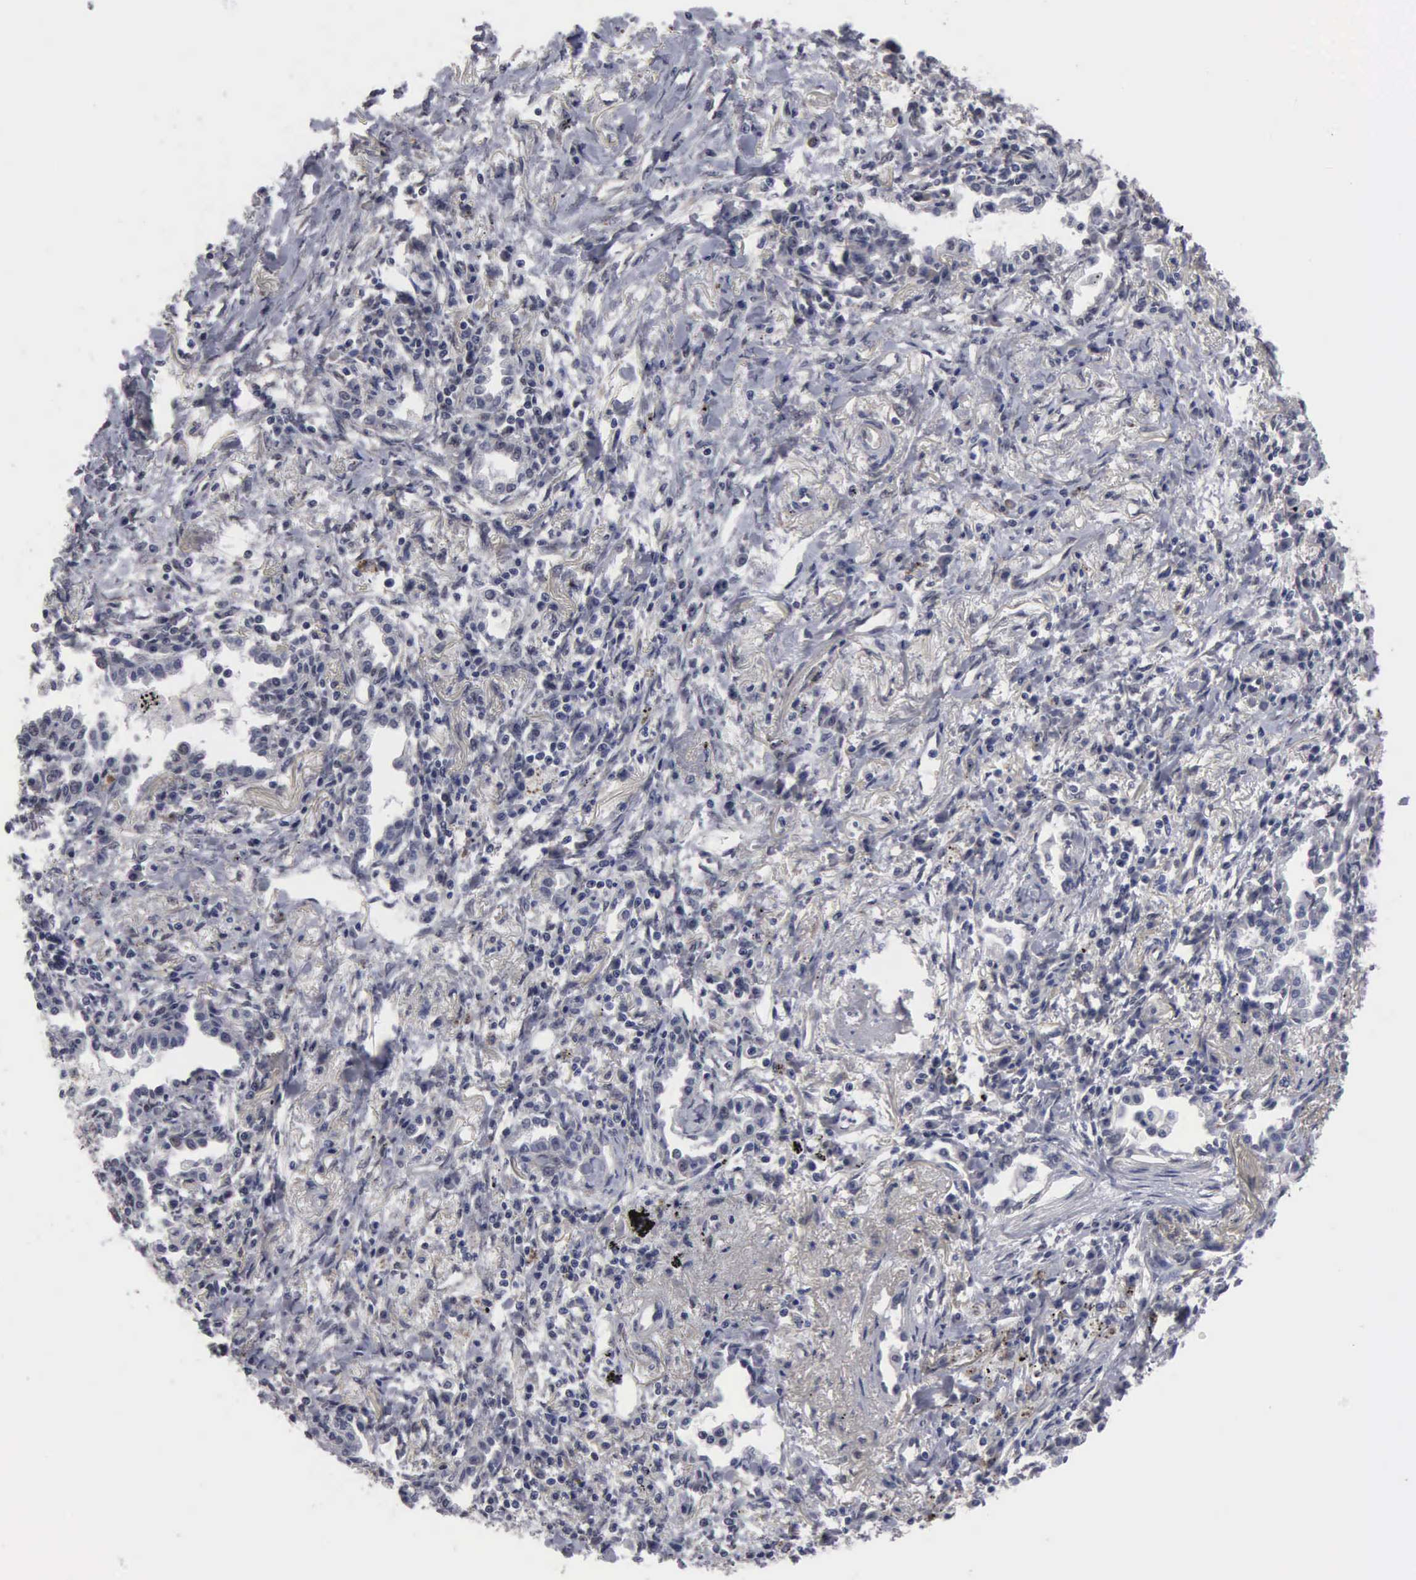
{"staining": {"intensity": "negative", "quantity": "none", "location": "none"}, "tissue": "lung cancer", "cell_type": "Tumor cells", "image_type": "cancer", "snomed": [{"axis": "morphology", "description": "Adenocarcinoma, NOS"}, {"axis": "topography", "description": "Lung"}], "caption": "This is a photomicrograph of IHC staining of adenocarcinoma (lung), which shows no staining in tumor cells.", "gene": "ZBTB33", "patient": {"sex": "male", "age": 60}}